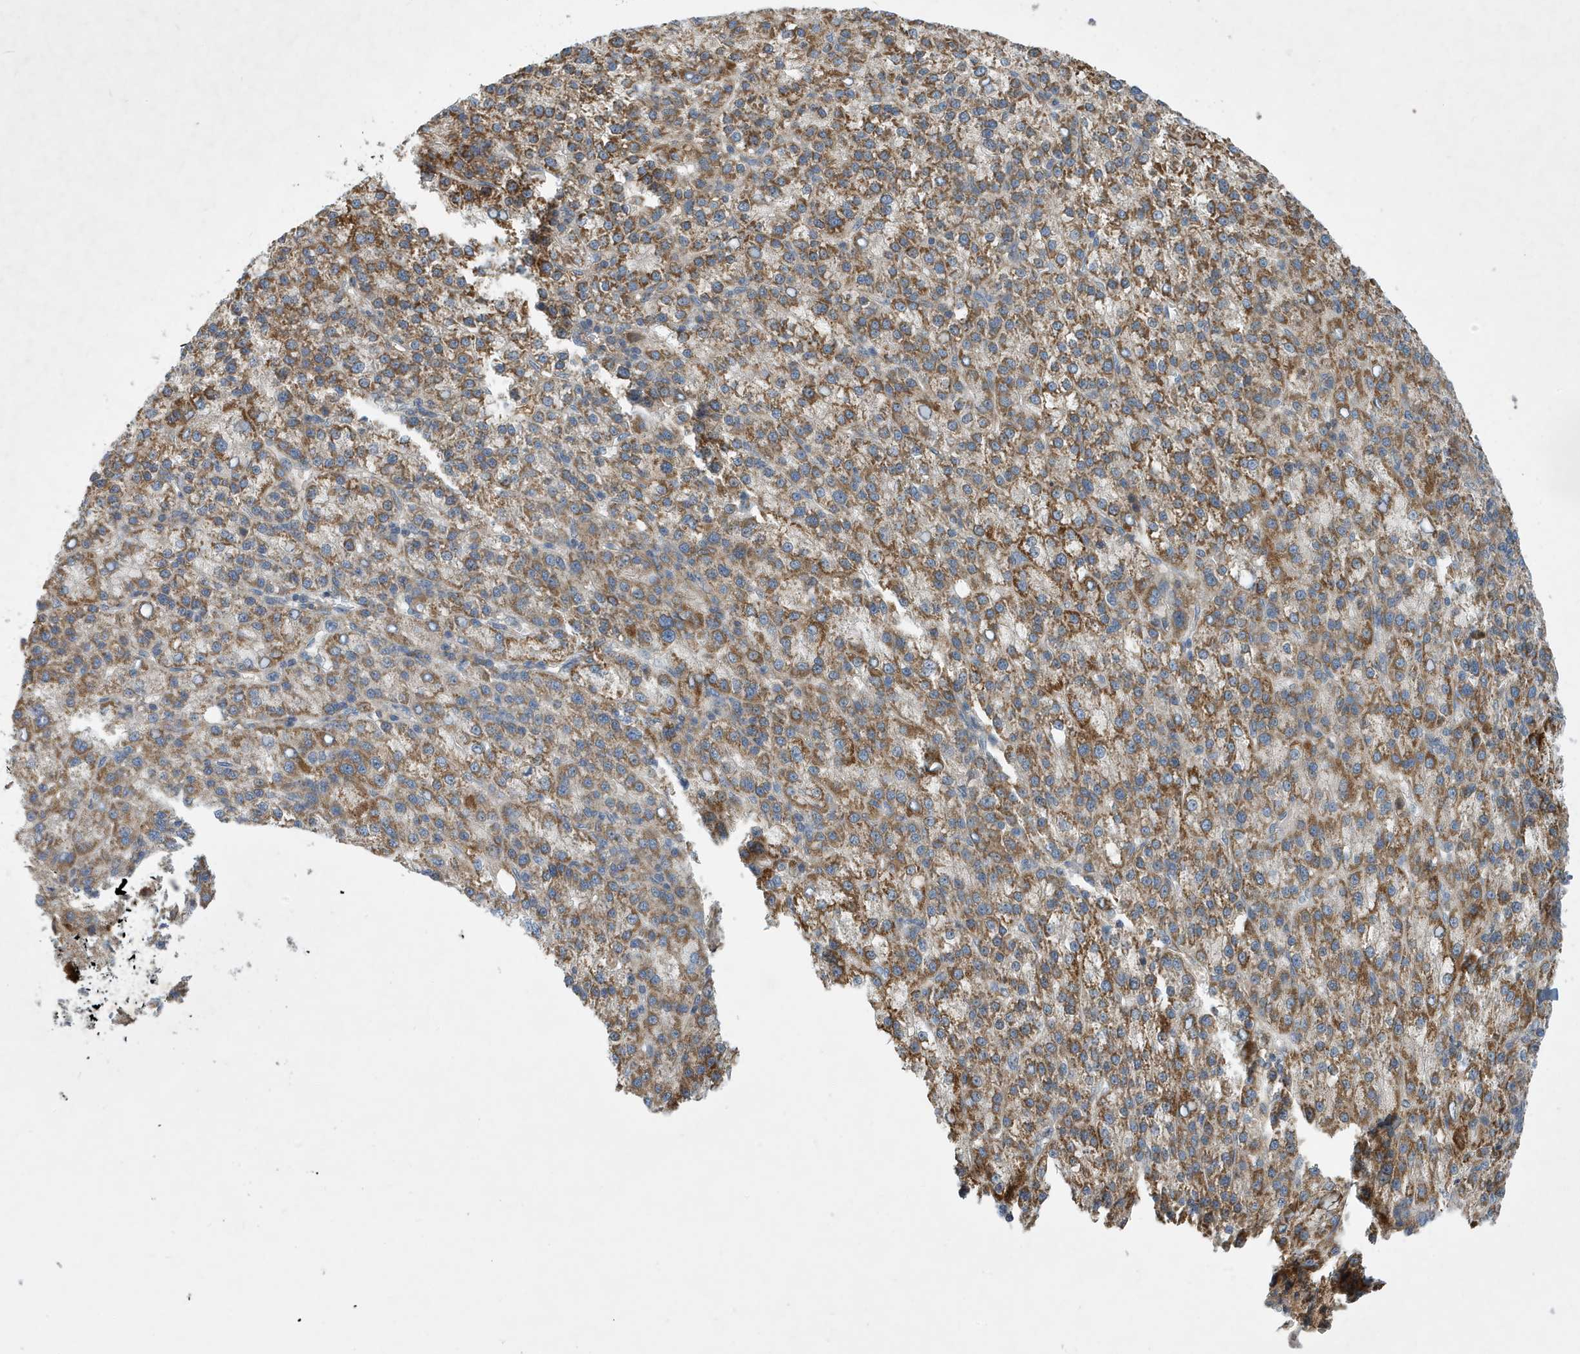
{"staining": {"intensity": "strong", "quantity": "25%-75%", "location": "cytoplasmic/membranous"}, "tissue": "liver cancer", "cell_type": "Tumor cells", "image_type": "cancer", "snomed": [{"axis": "morphology", "description": "Carcinoma, Hepatocellular, NOS"}, {"axis": "topography", "description": "Liver"}], "caption": "Tumor cells display high levels of strong cytoplasmic/membranous staining in about 25%-75% of cells in human hepatocellular carcinoma (liver). (Brightfield microscopy of DAB IHC at high magnification).", "gene": "STK19", "patient": {"sex": "female", "age": 58}}